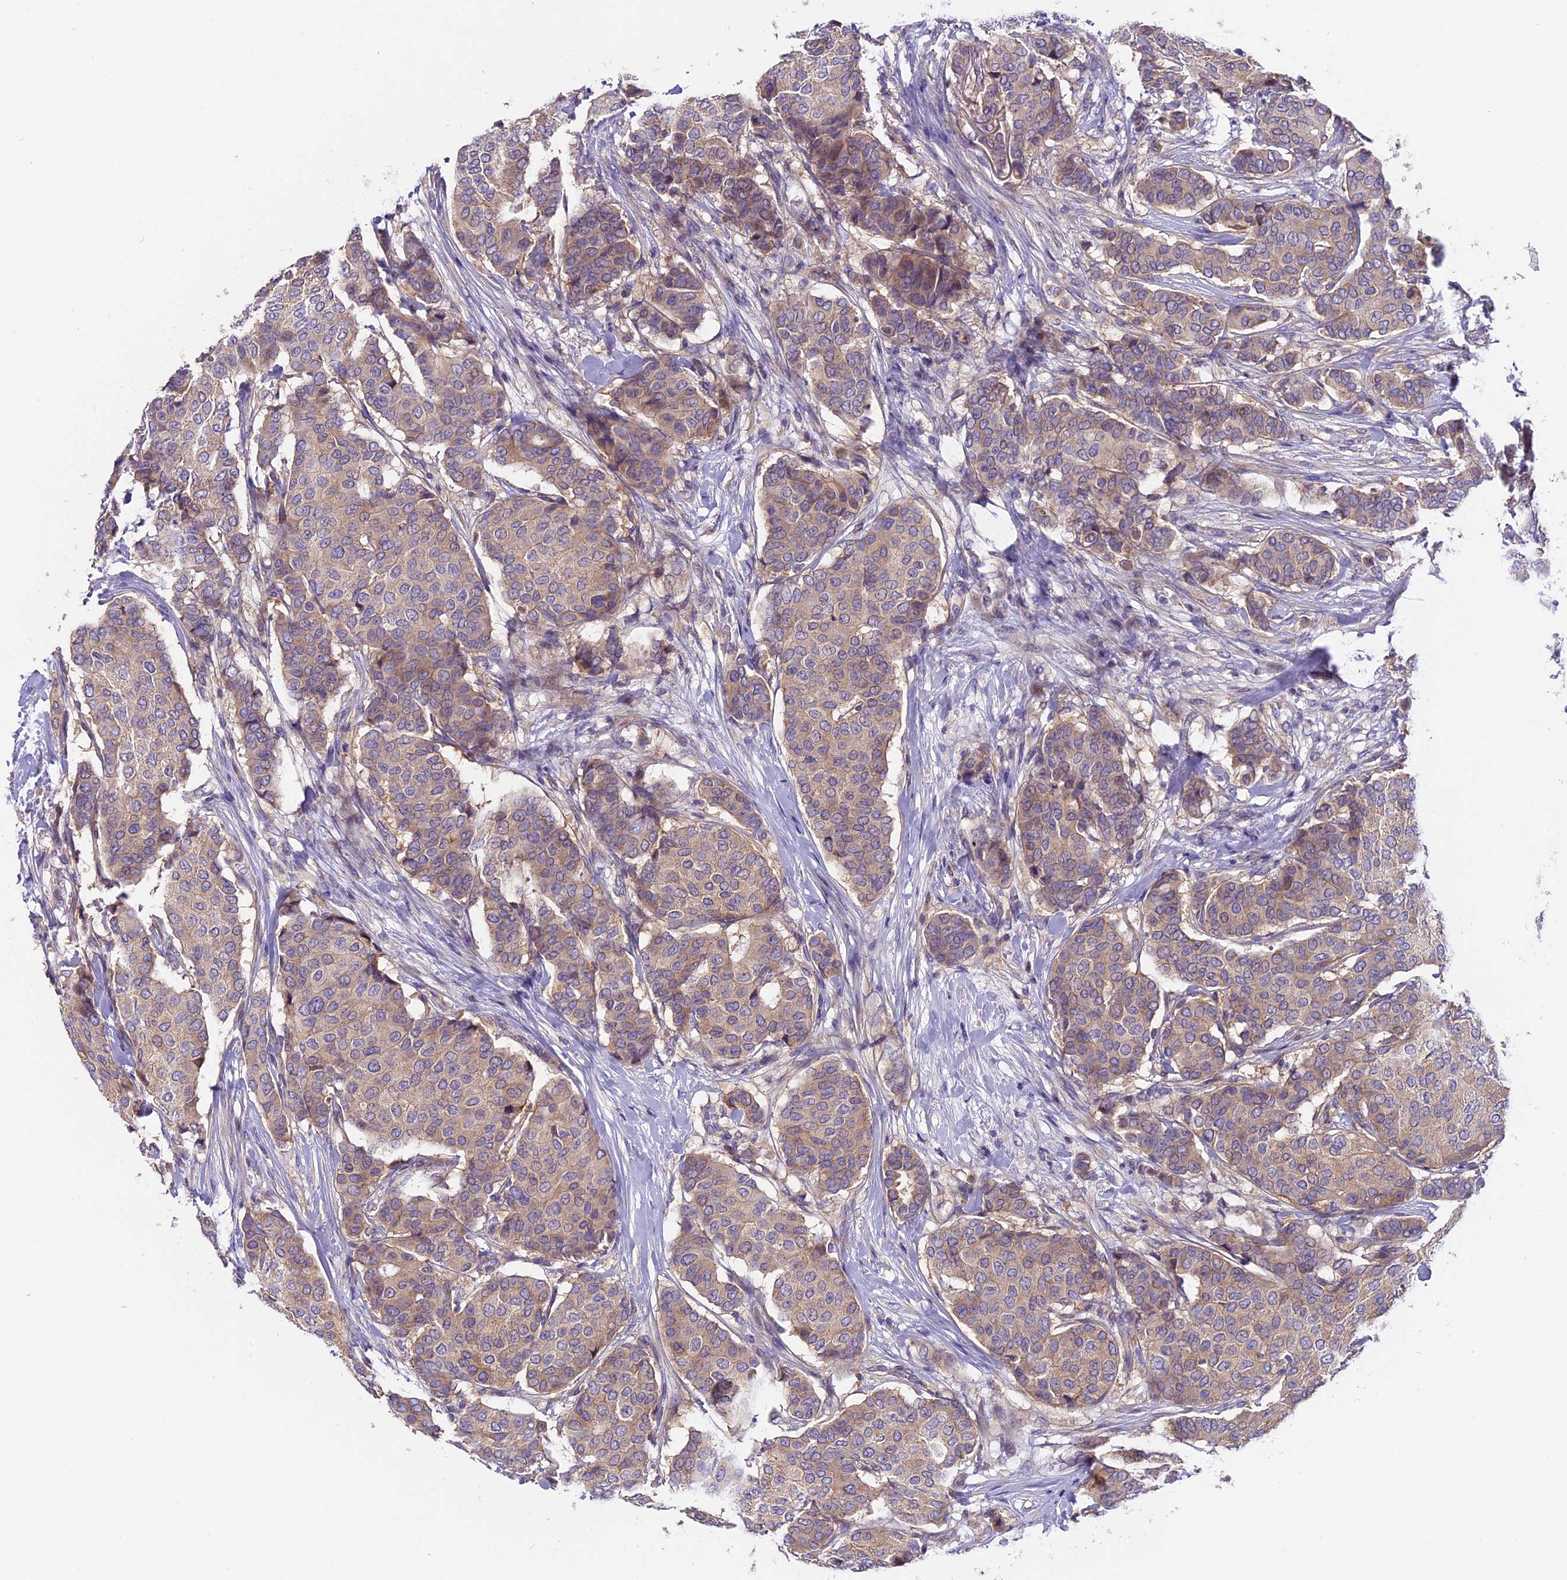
{"staining": {"intensity": "weak", "quantity": ">75%", "location": "cytoplasmic/membranous"}, "tissue": "breast cancer", "cell_type": "Tumor cells", "image_type": "cancer", "snomed": [{"axis": "morphology", "description": "Duct carcinoma"}, {"axis": "topography", "description": "Breast"}], "caption": "Immunohistochemical staining of breast intraductal carcinoma displays low levels of weak cytoplasmic/membranous staining in about >75% of tumor cells.", "gene": "FAM98C", "patient": {"sex": "female", "age": 75}}